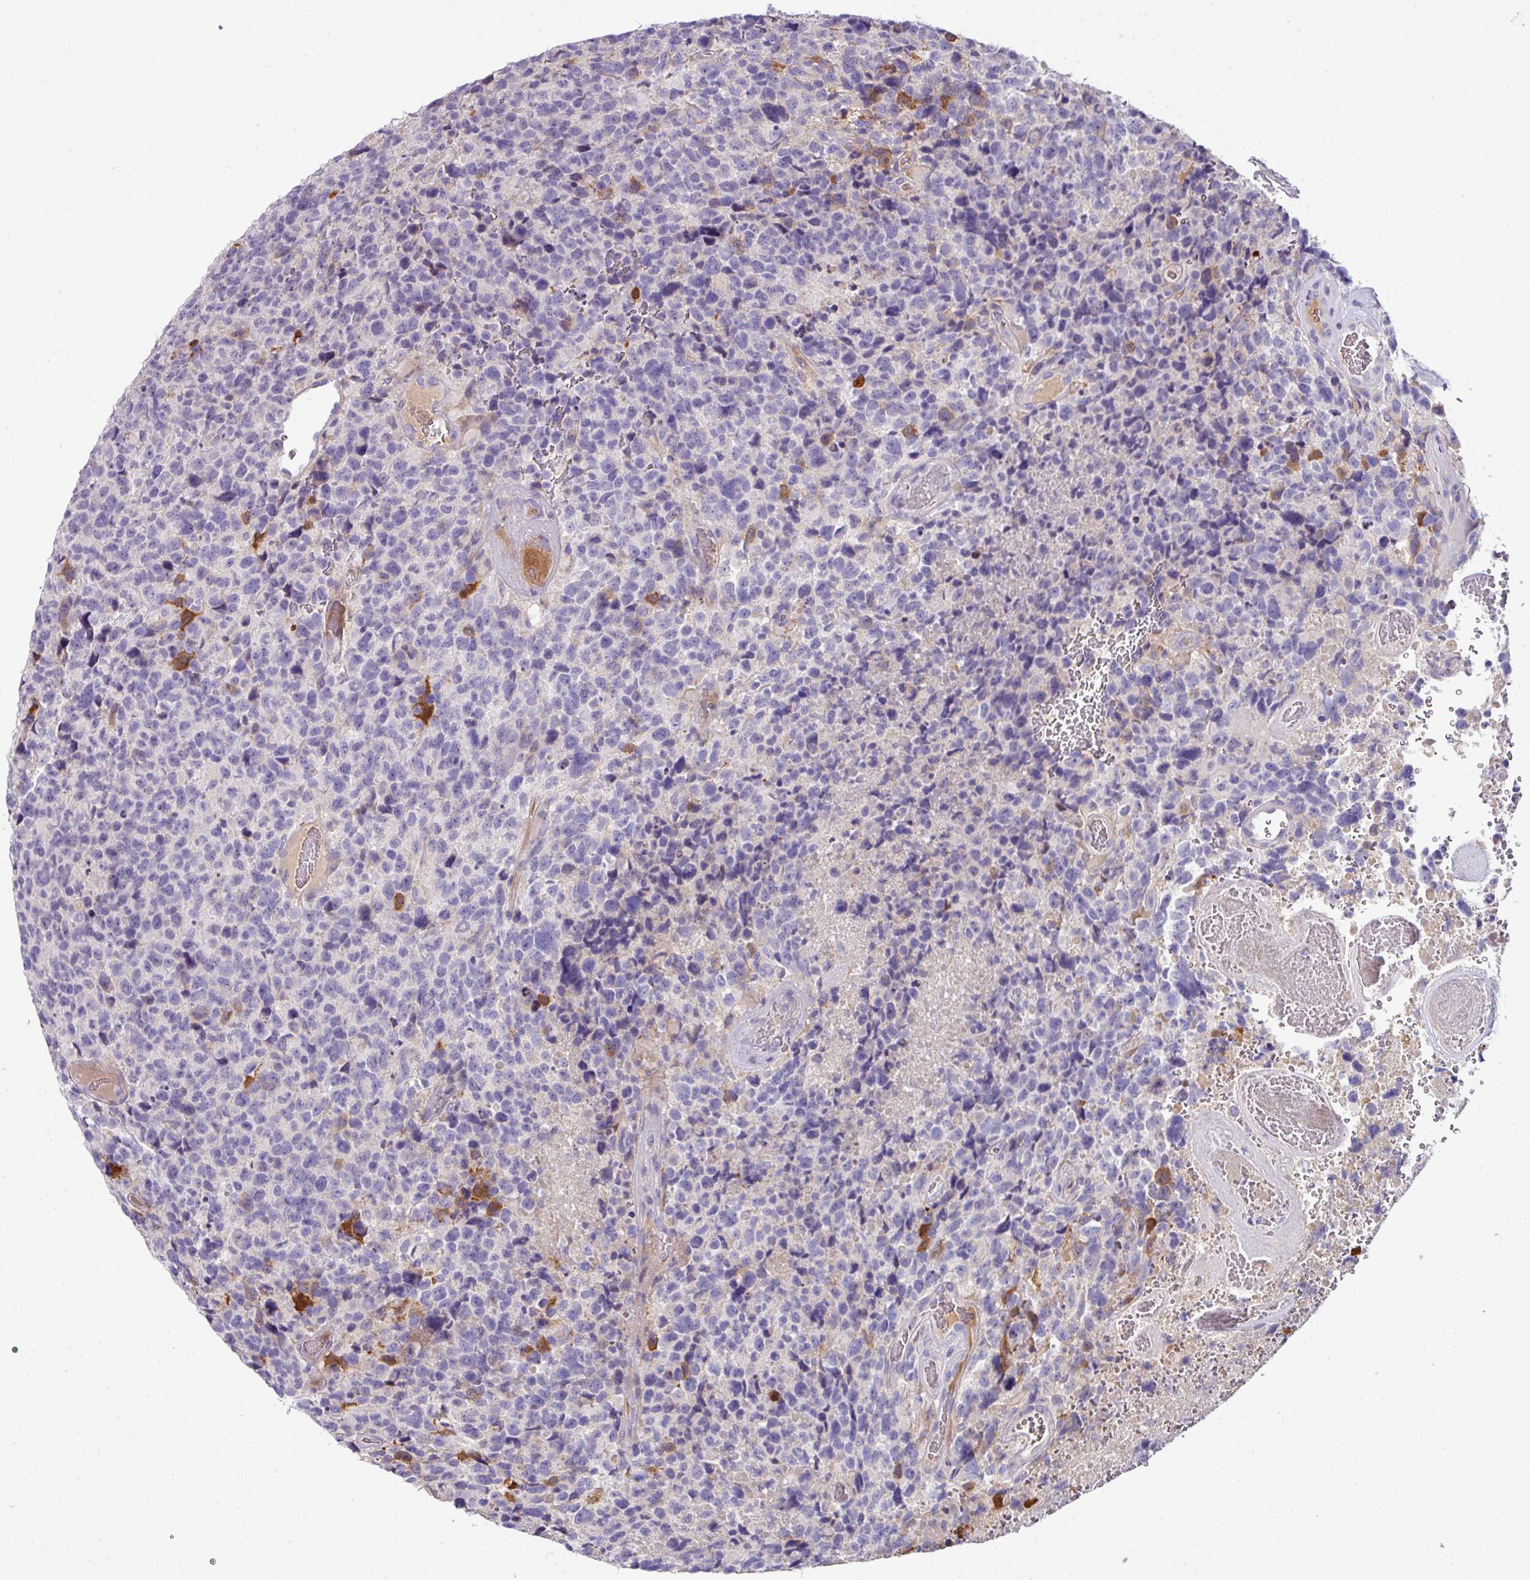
{"staining": {"intensity": "negative", "quantity": "none", "location": "none"}, "tissue": "glioma", "cell_type": "Tumor cells", "image_type": "cancer", "snomed": [{"axis": "morphology", "description": "Glioma, malignant, High grade"}, {"axis": "topography", "description": "Brain"}], "caption": "A micrograph of human malignant high-grade glioma is negative for staining in tumor cells.", "gene": "SLAMF6", "patient": {"sex": "male", "age": 69}}